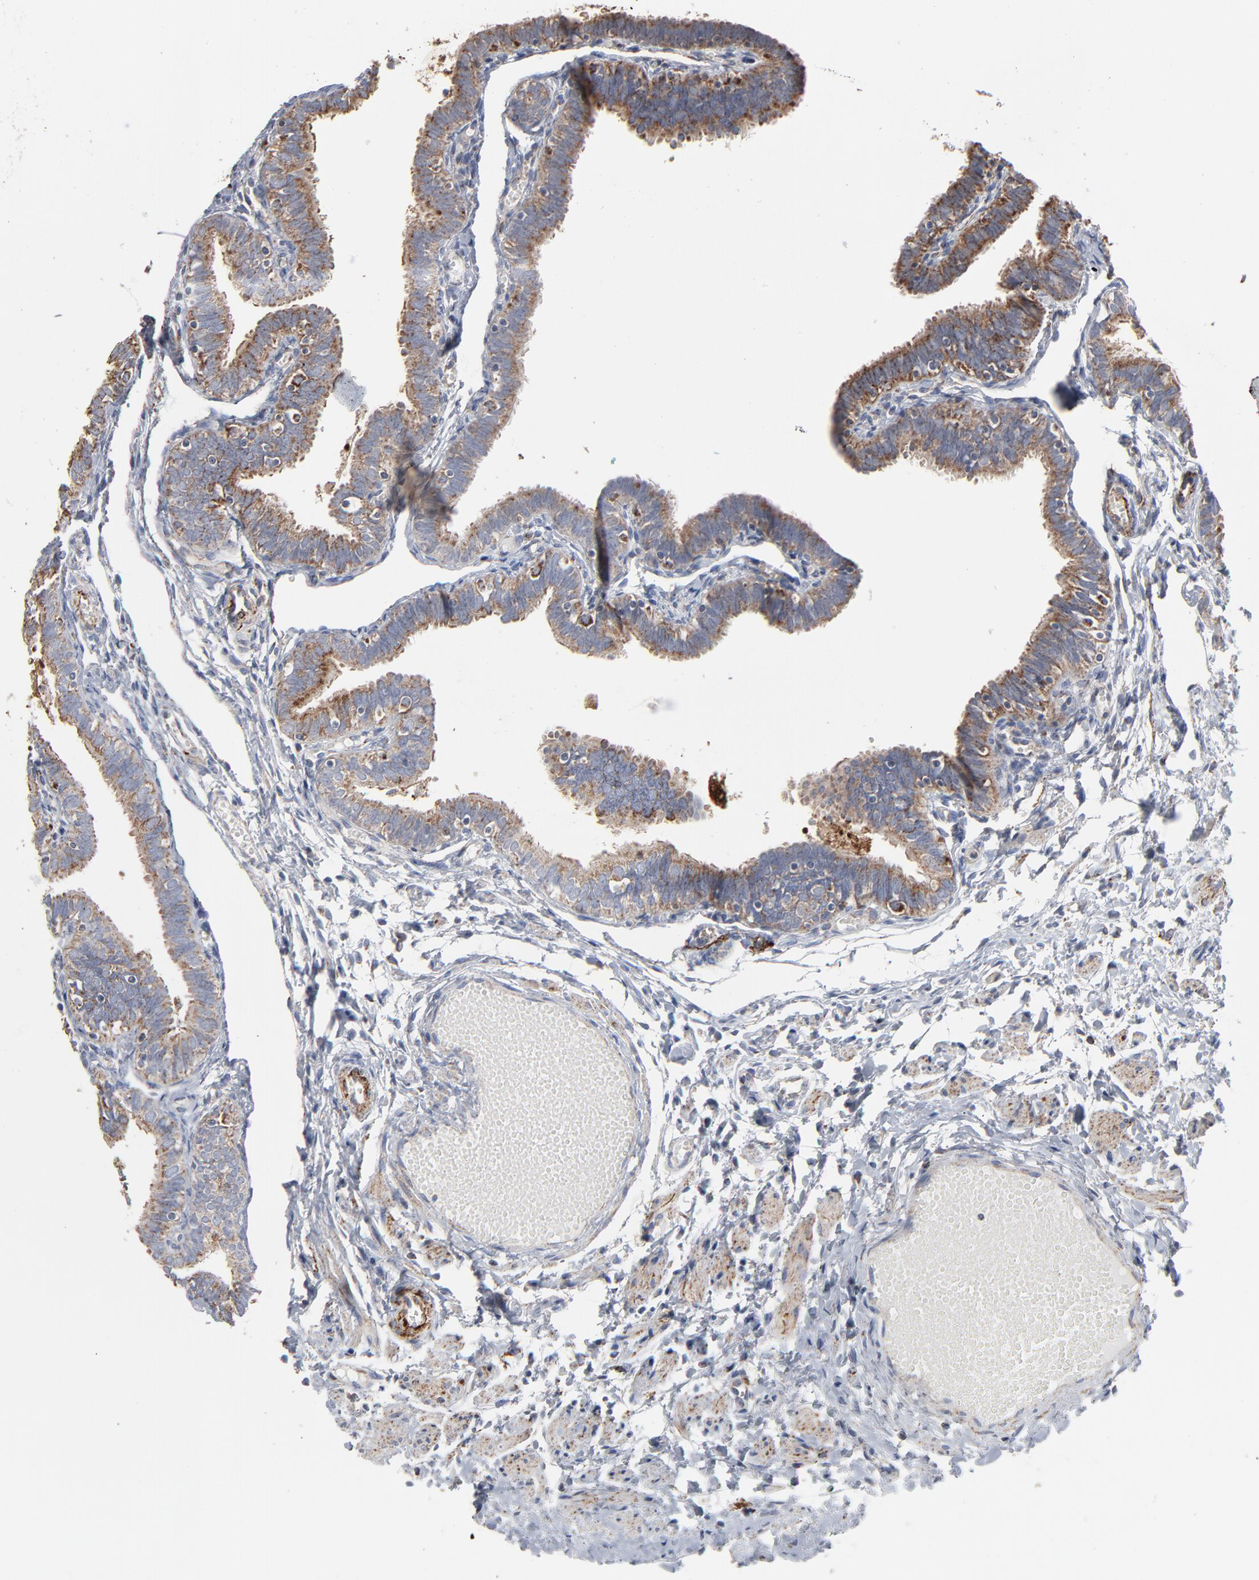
{"staining": {"intensity": "moderate", "quantity": ">75%", "location": "cytoplasmic/membranous"}, "tissue": "fallopian tube", "cell_type": "Glandular cells", "image_type": "normal", "snomed": [{"axis": "morphology", "description": "Normal tissue, NOS"}, {"axis": "topography", "description": "Fallopian tube"}], "caption": "An immunohistochemistry micrograph of normal tissue is shown. Protein staining in brown highlights moderate cytoplasmic/membranous positivity in fallopian tube within glandular cells.", "gene": "UQCRC1", "patient": {"sex": "female", "age": 46}}